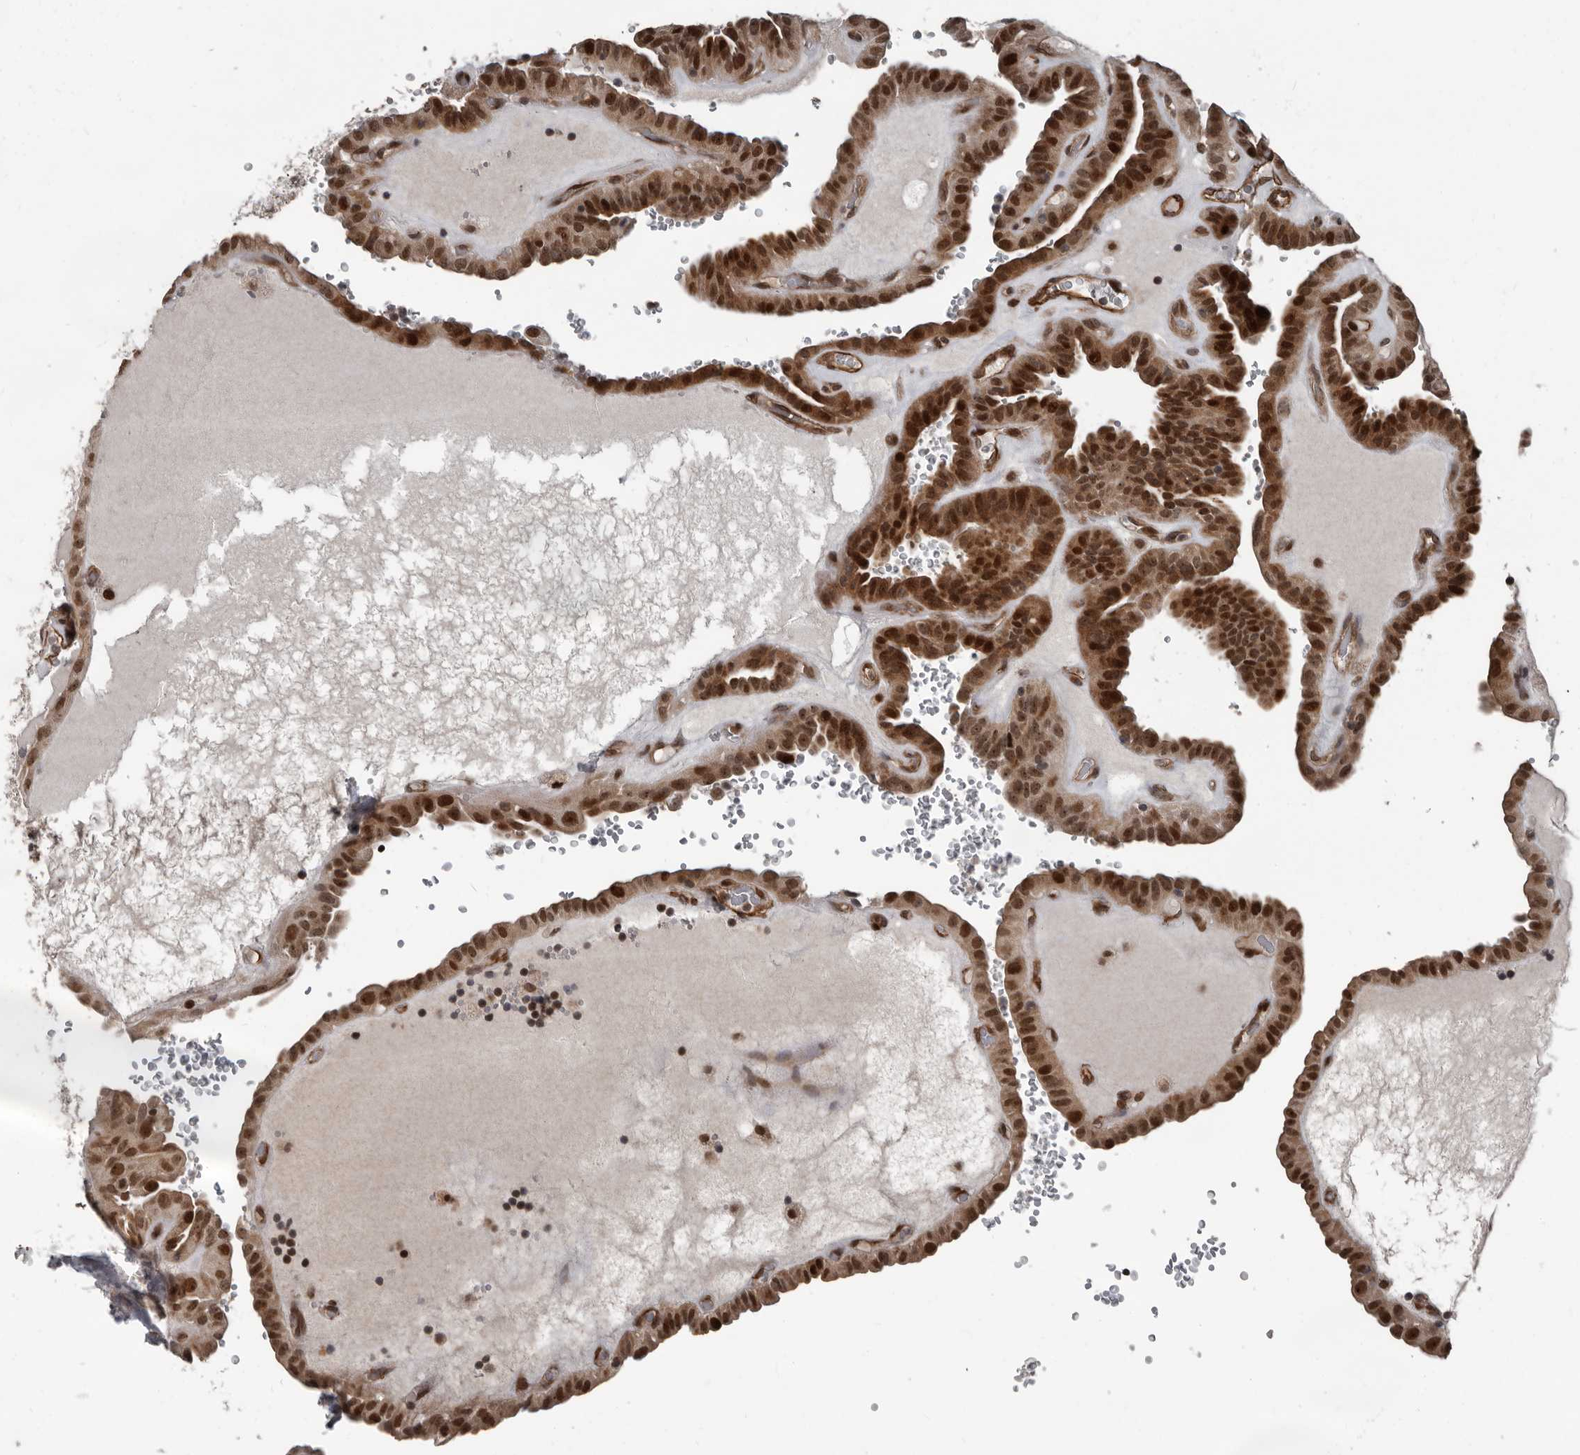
{"staining": {"intensity": "strong", "quantity": ">75%", "location": "cytoplasmic/membranous,nuclear"}, "tissue": "thyroid cancer", "cell_type": "Tumor cells", "image_type": "cancer", "snomed": [{"axis": "morphology", "description": "Papillary adenocarcinoma, NOS"}, {"axis": "topography", "description": "Thyroid gland"}], "caption": "The immunohistochemical stain shows strong cytoplasmic/membranous and nuclear positivity in tumor cells of papillary adenocarcinoma (thyroid) tissue. (DAB (3,3'-diaminobenzidine) IHC, brown staining for protein, blue staining for nuclei).", "gene": "CHD1L", "patient": {"sex": "male", "age": 77}}